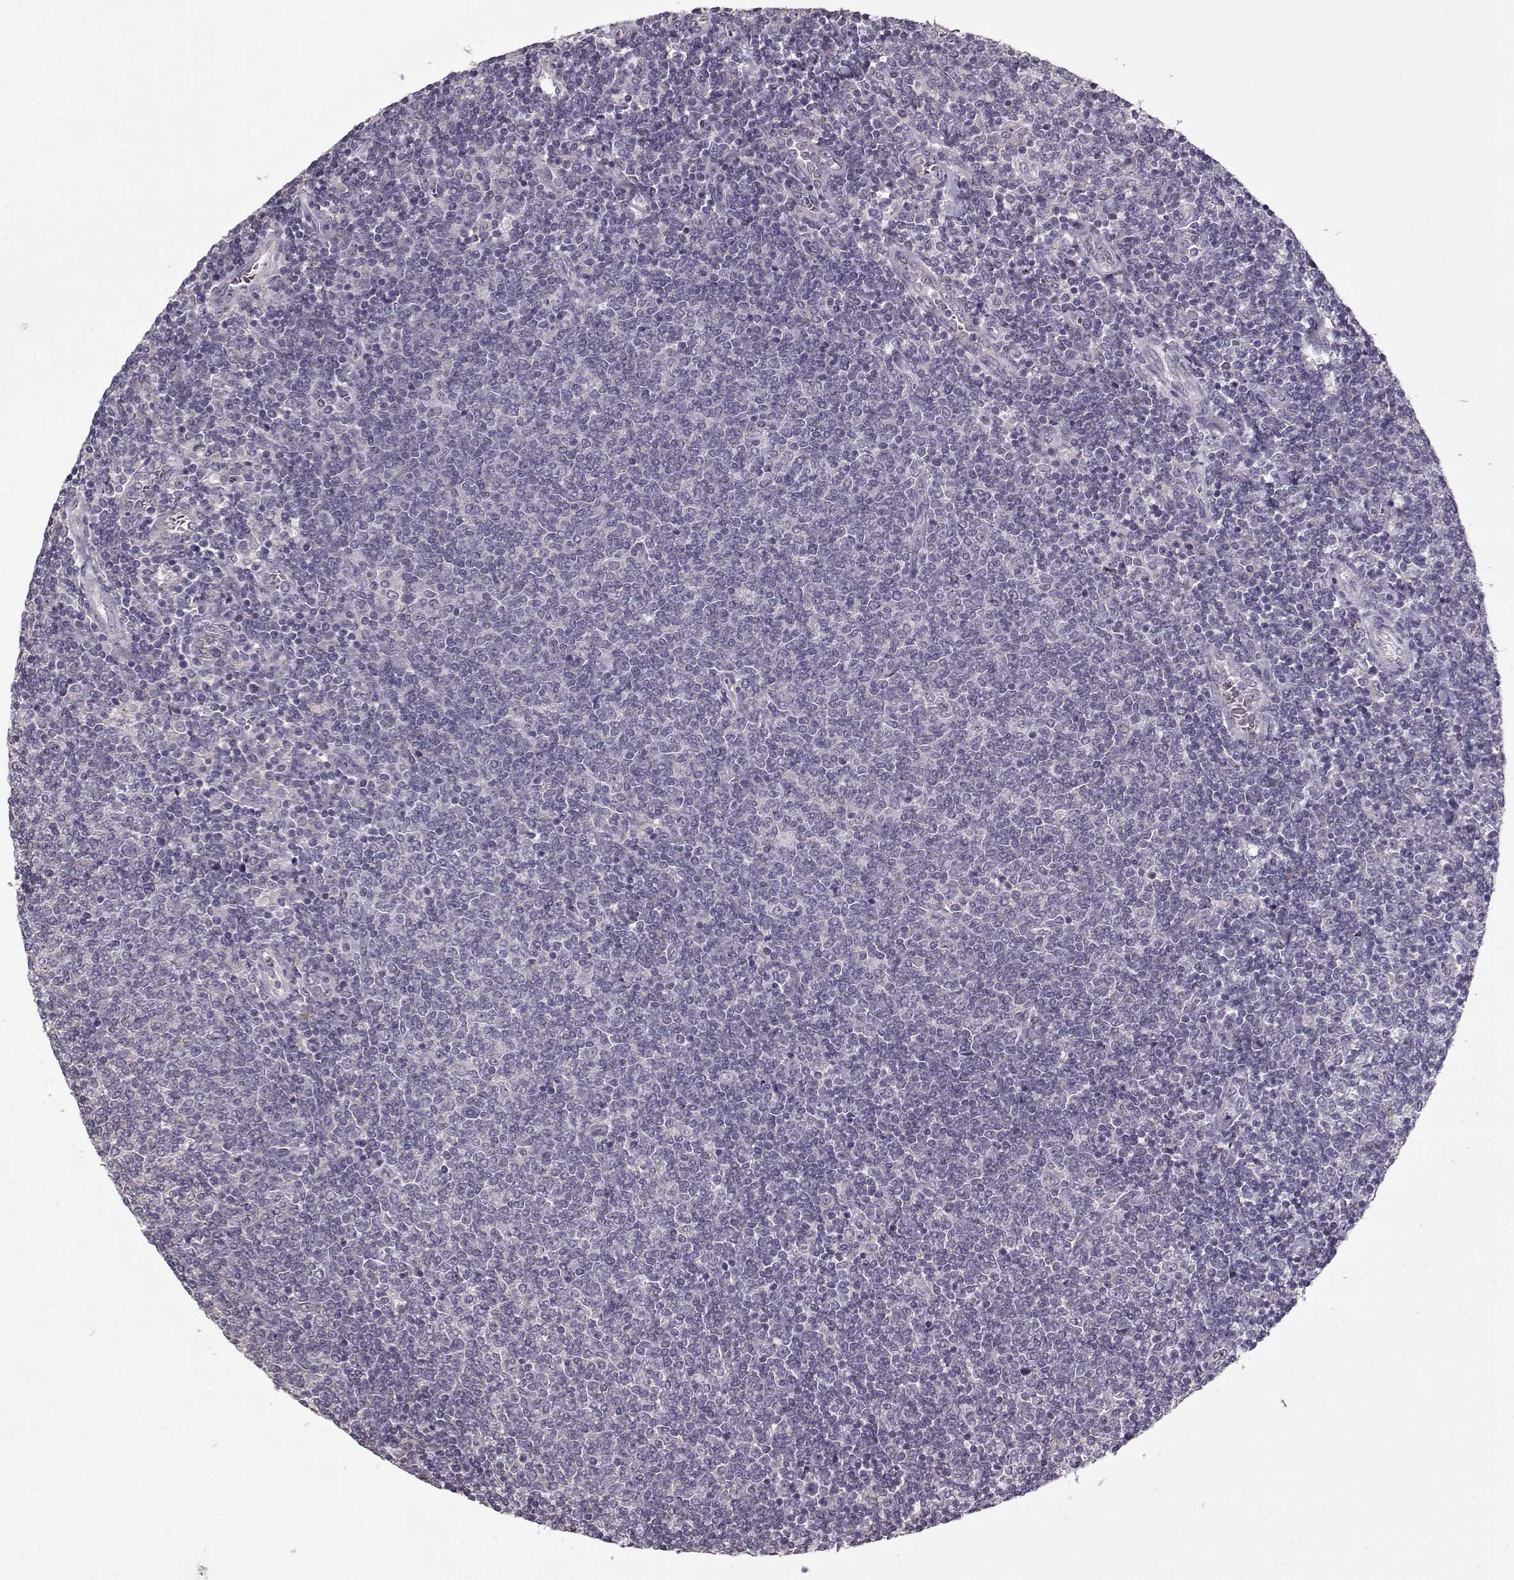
{"staining": {"intensity": "negative", "quantity": "none", "location": "none"}, "tissue": "lymphoma", "cell_type": "Tumor cells", "image_type": "cancer", "snomed": [{"axis": "morphology", "description": "Malignant lymphoma, non-Hodgkin's type, Low grade"}, {"axis": "topography", "description": "Lymph node"}], "caption": "A high-resolution image shows immunohistochemistry (IHC) staining of lymphoma, which exhibits no significant expression in tumor cells.", "gene": "LAMA2", "patient": {"sex": "male", "age": 52}}